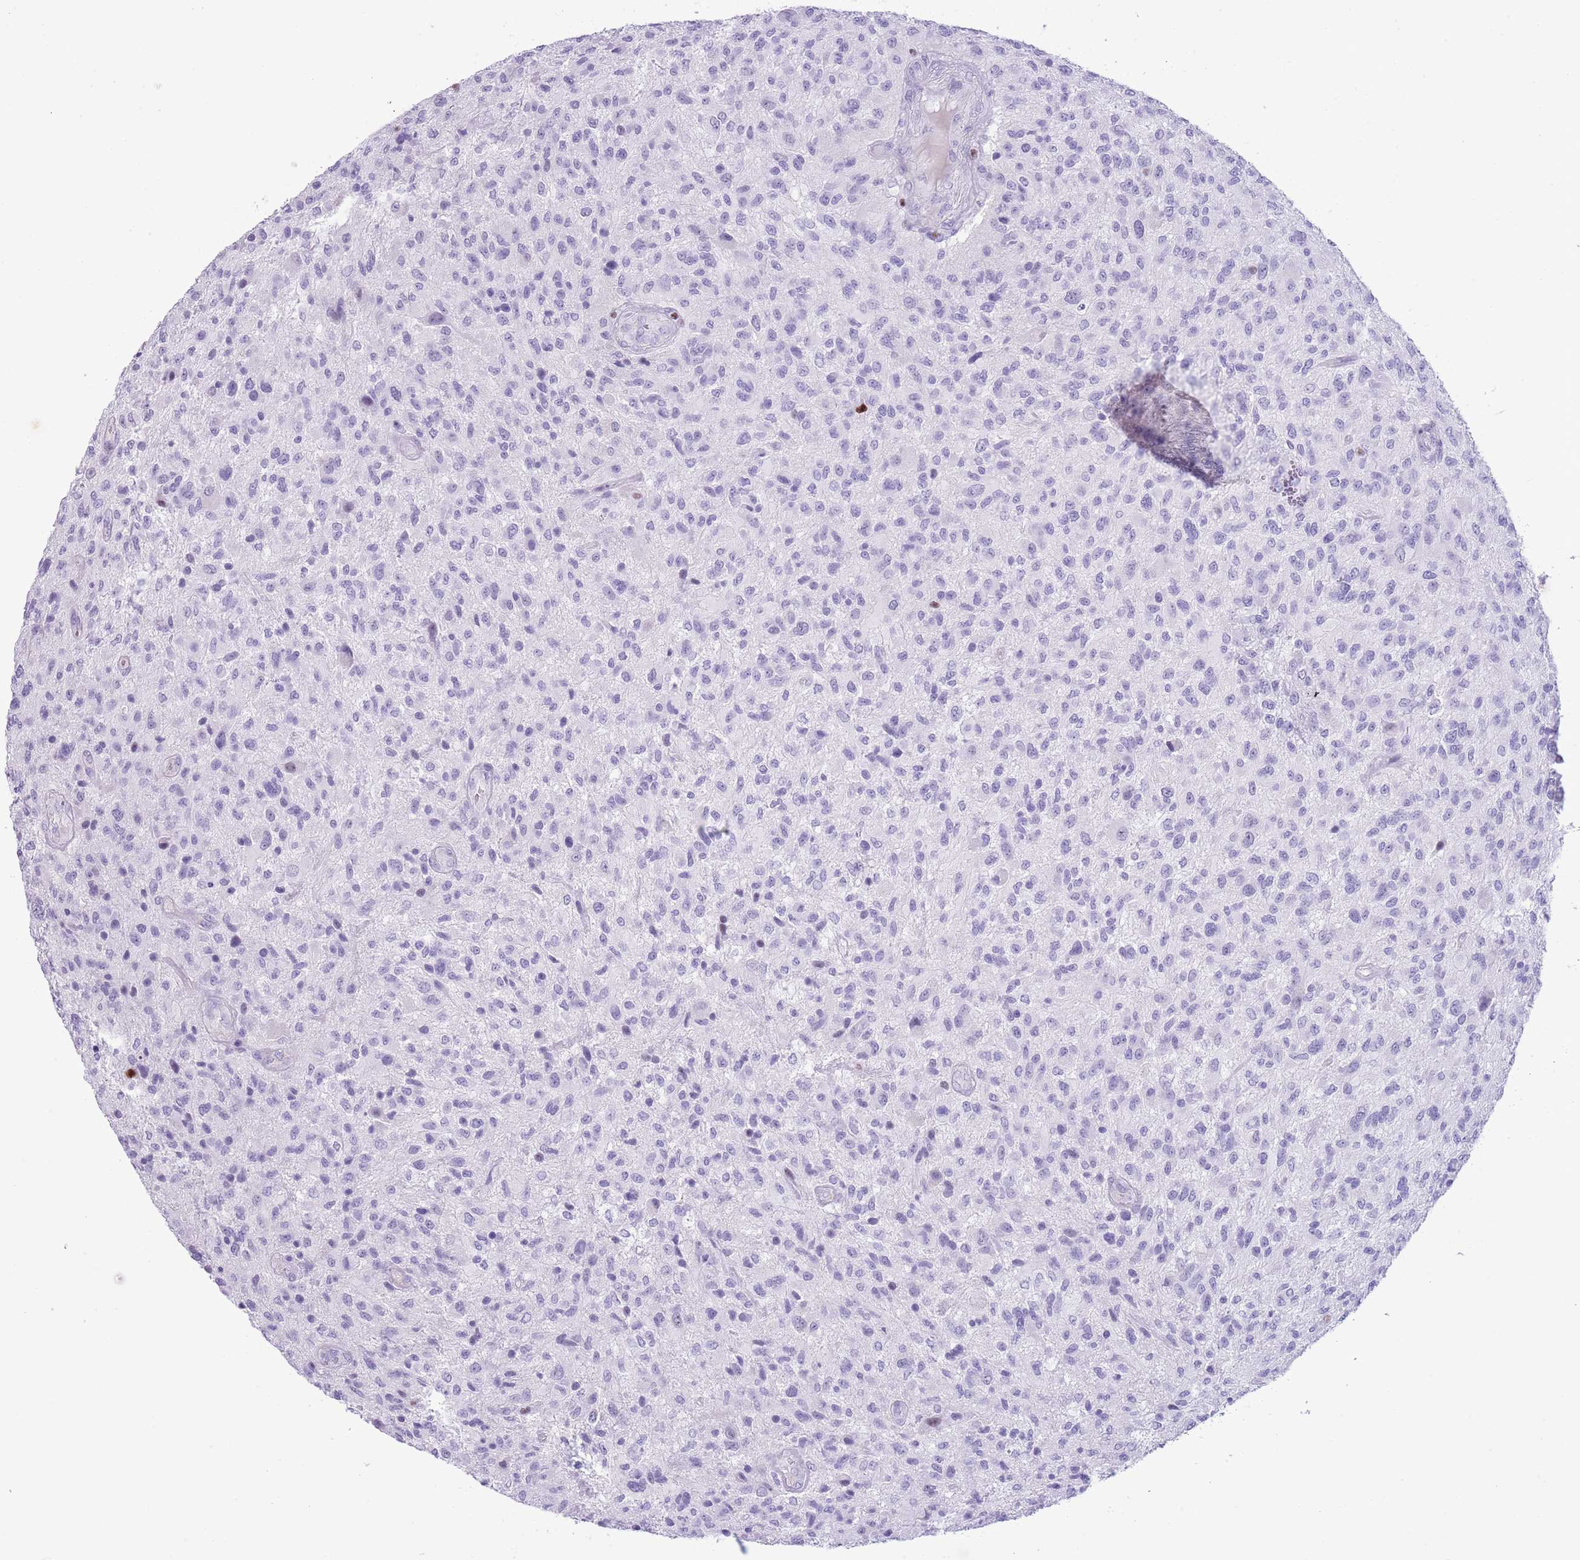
{"staining": {"intensity": "negative", "quantity": "none", "location": "none"}, "tissue": "glioma", "cell_type": "Tumor cells", "image_type": "cancer", "snomed": [{"axis": "morphology", "description": "Glioma, malignant, High grade"}, {"axis": "topography", "description": "Brain"}], "caption": "A micrograph of malignant glioma (high-grade) stained for a protein shows no brown staining in tumor cells.", "gene": "BCL11B", "patient": {"sex": "male", "age": 47}}